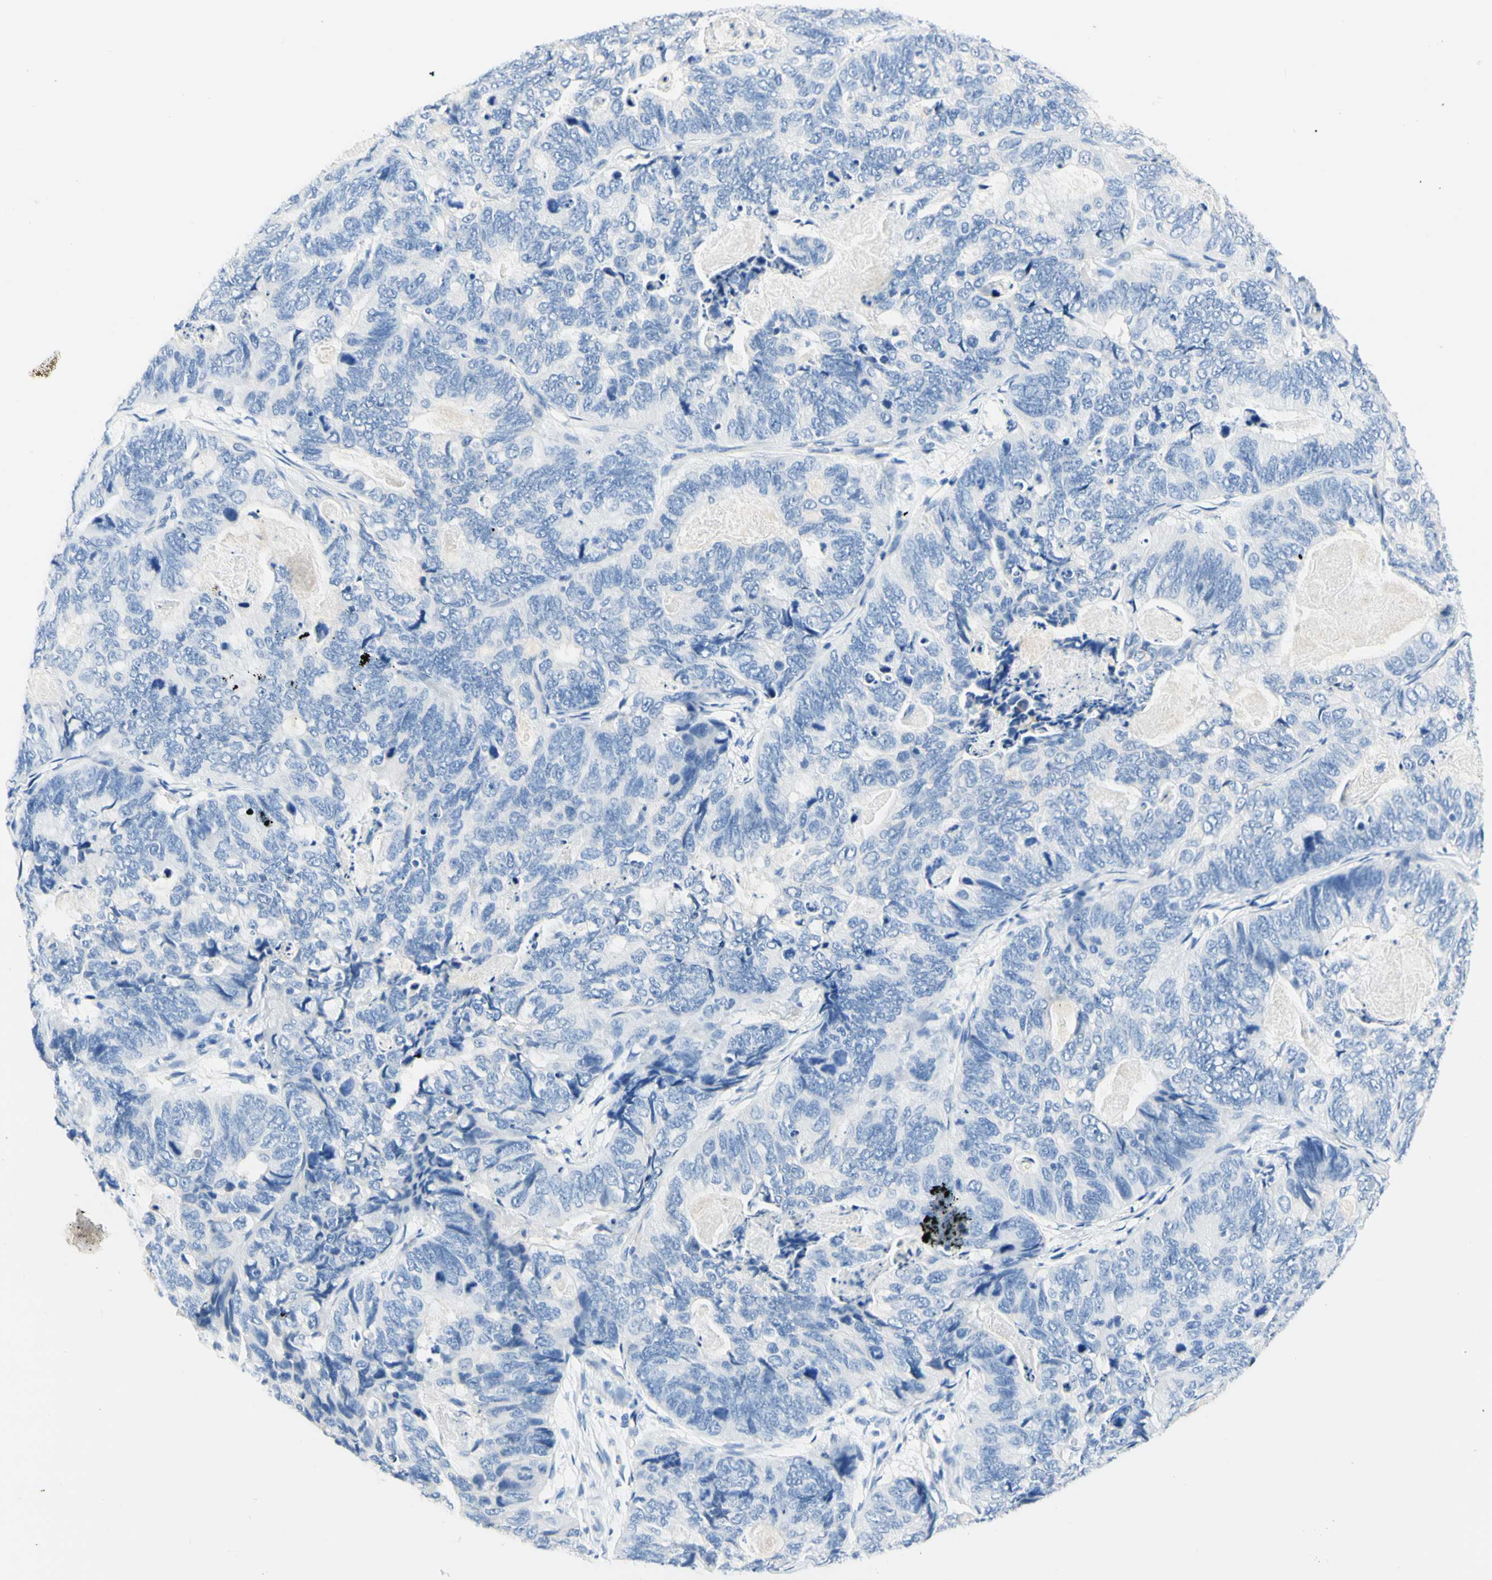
{"staining": {"intensity": "negative", "quantity": "none", "location": "none"}, "tissue": "stomach cancer", "cell_type": "Tumor cells", "image_type": "cancer", "snomed": [{"axis": "morphology", "description": "Adenocarcinoma, NOS"}, {"axis": "topography", "description": "Stomach"}], "caption": "Stomach adenocarcinoma stained for a protein using immunohistochemistry shows no positivity tumor cells.", "gene": "HPCA", "patient": {"sex": "female", "age": 89}}